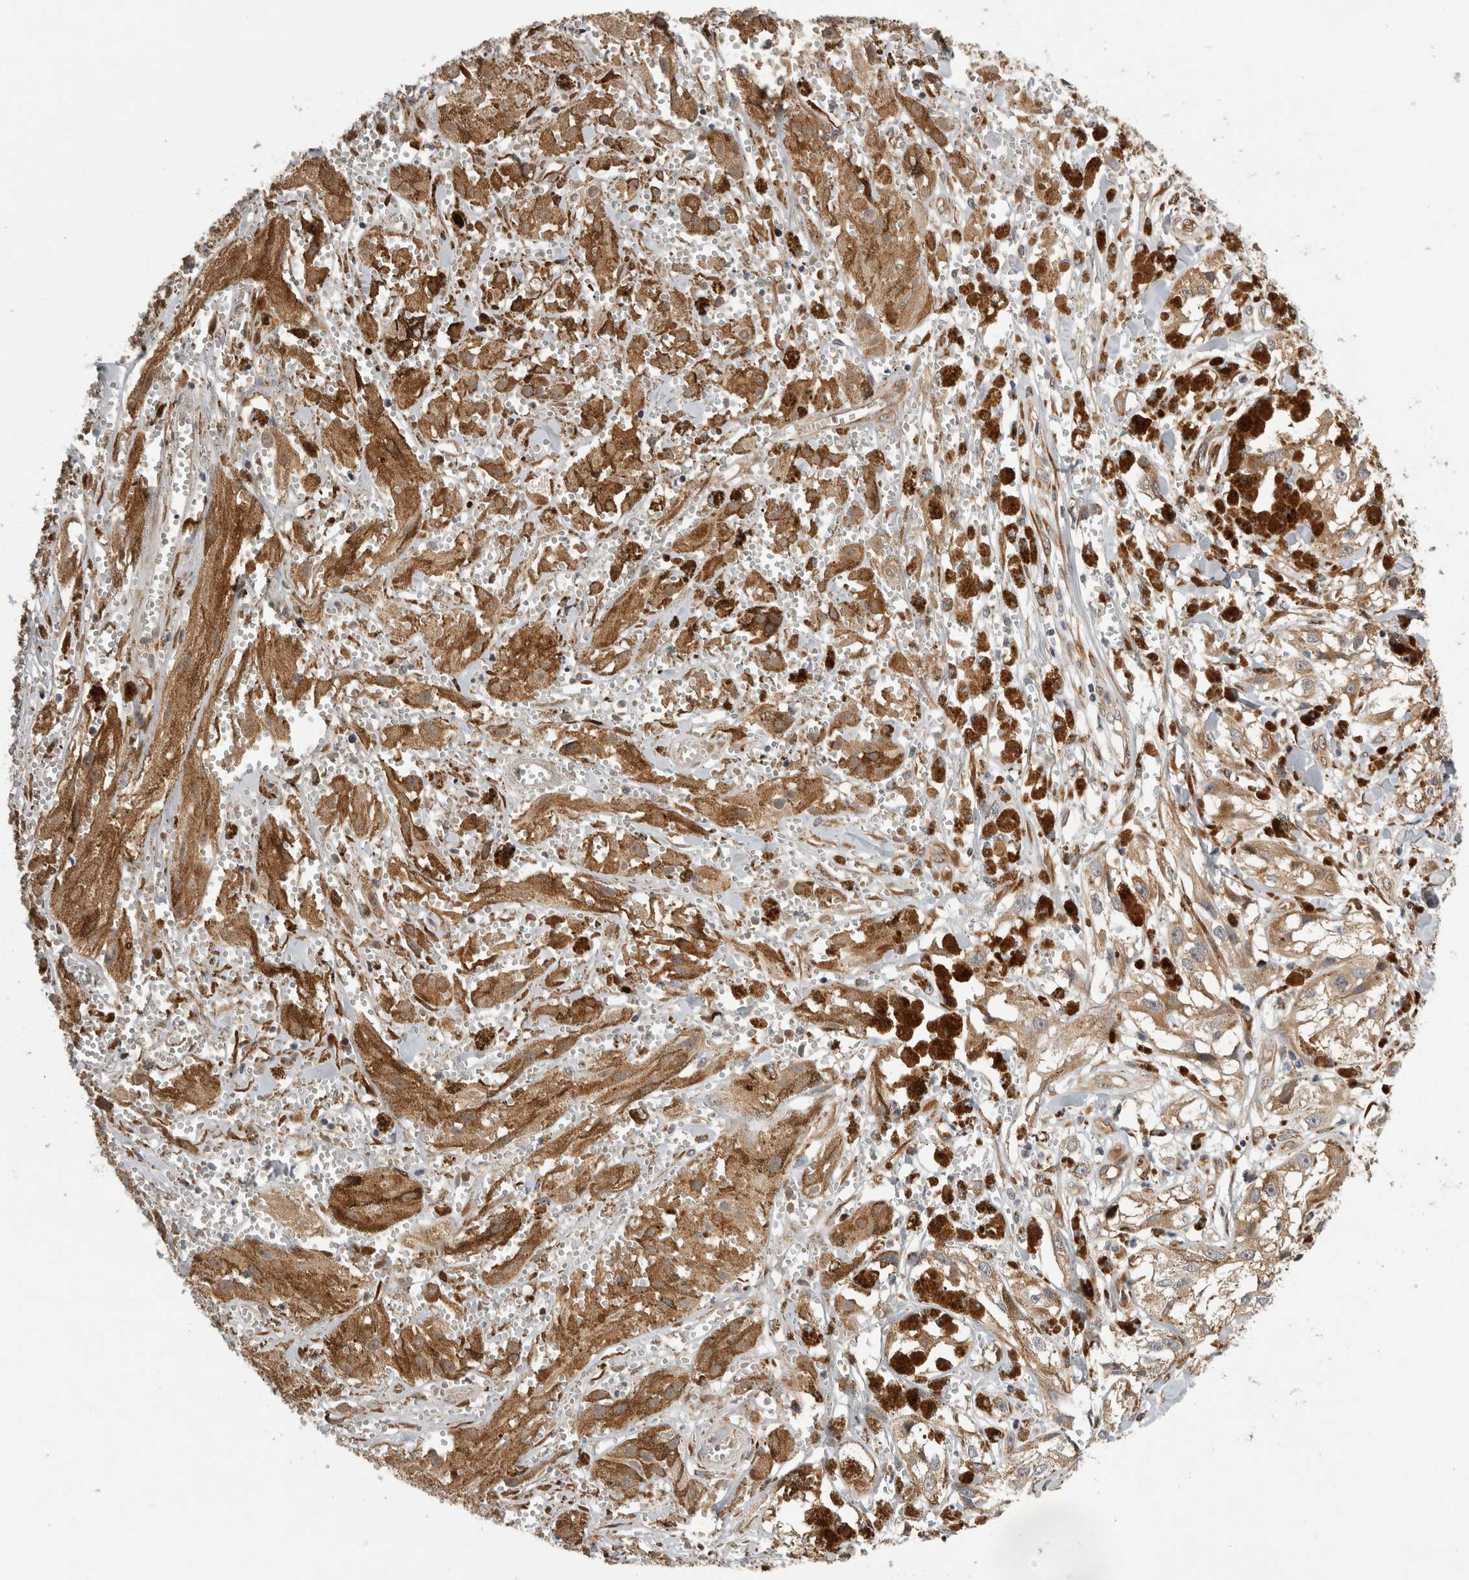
{"staining": {"intensity": "moderate", "quantity": ">75%", "location": "cytoplasmic/membranous"}, "tissue": "melanoma", "cell_type": "Tumor cells", "image_type": "cancer", "snomed": [{"axis": "morphology", "description": "Malignant melanoma, NOS"}, {"axis": "topography", "description": "Skin"}], "caption": "Immunohistochemical staining of malignant melanoma displays moderate cytoplasmic/membranous protein staining in approximately >75% of tumor cells.", "gene": "APOL2", "patient": {"sex": "male", "age": 88}}